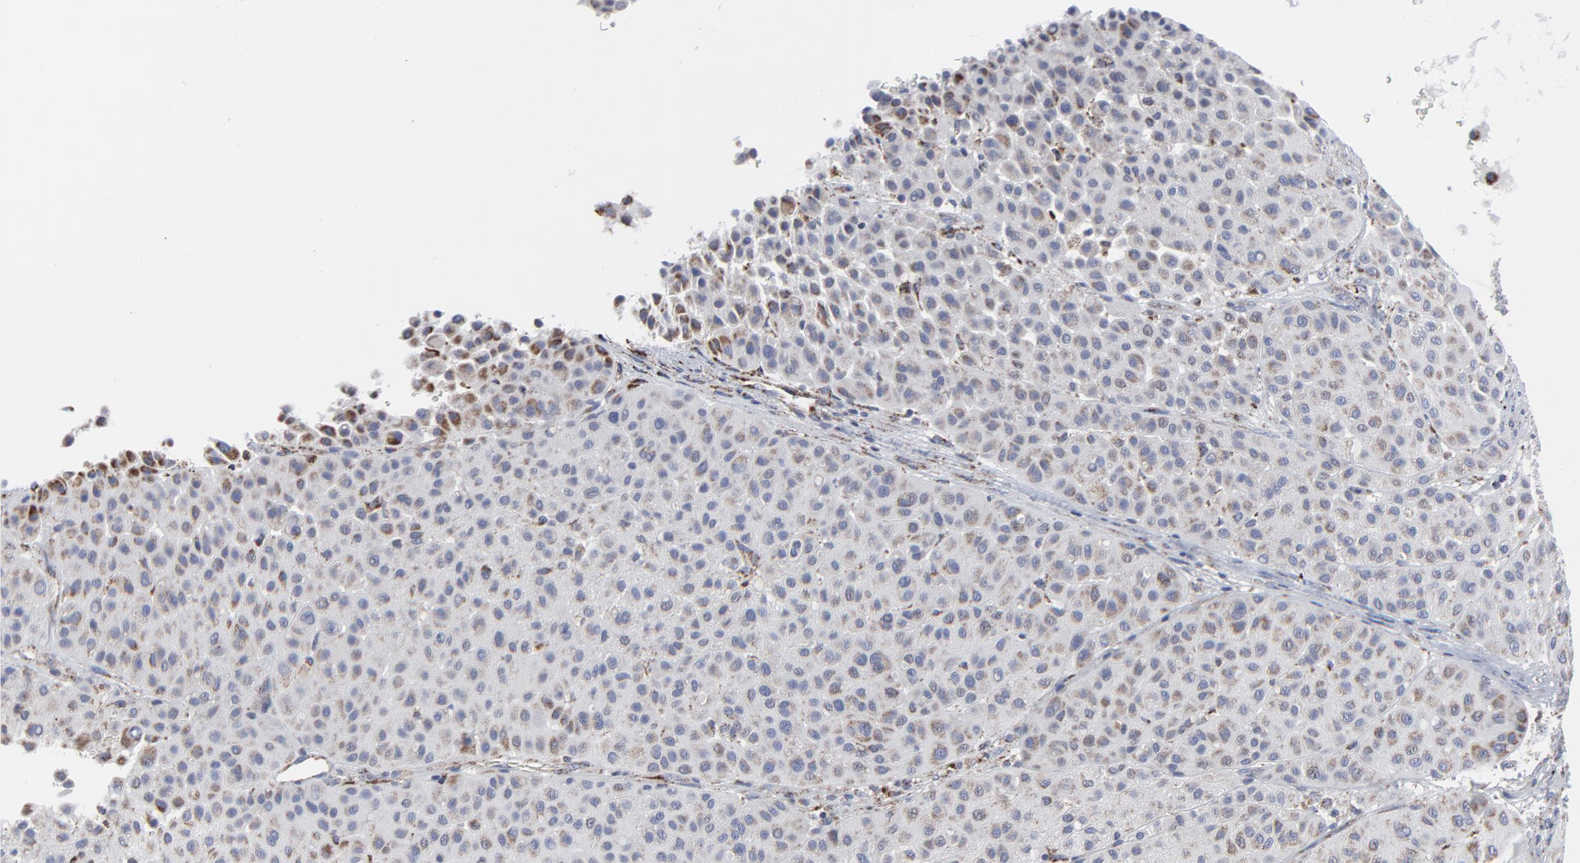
{"staining": {"intensity": "weak", "quantity": "25%-75%", "location": "cytoplasmic/membranous"}, "tissue": "melanoma", "cell_type": "Tumor cells", "image_type": "cancer", "snomed": [{"axis": "morphology", "description": "Normal tissue, NOS"}, {"axis": "morphology", "description": "Malignant melanoma, Metastatic site"}, {"axis": "topography", "description": "Skin"}], "caption": "Protein expression analysis of human malignant melanoma (metastatic site) reveals weak cytoplasmic/membranous staining in approximately 25%-75% of tumor cells.", "gene": "TXNRD2", "patient": {"sex": "male", "age": 41}}